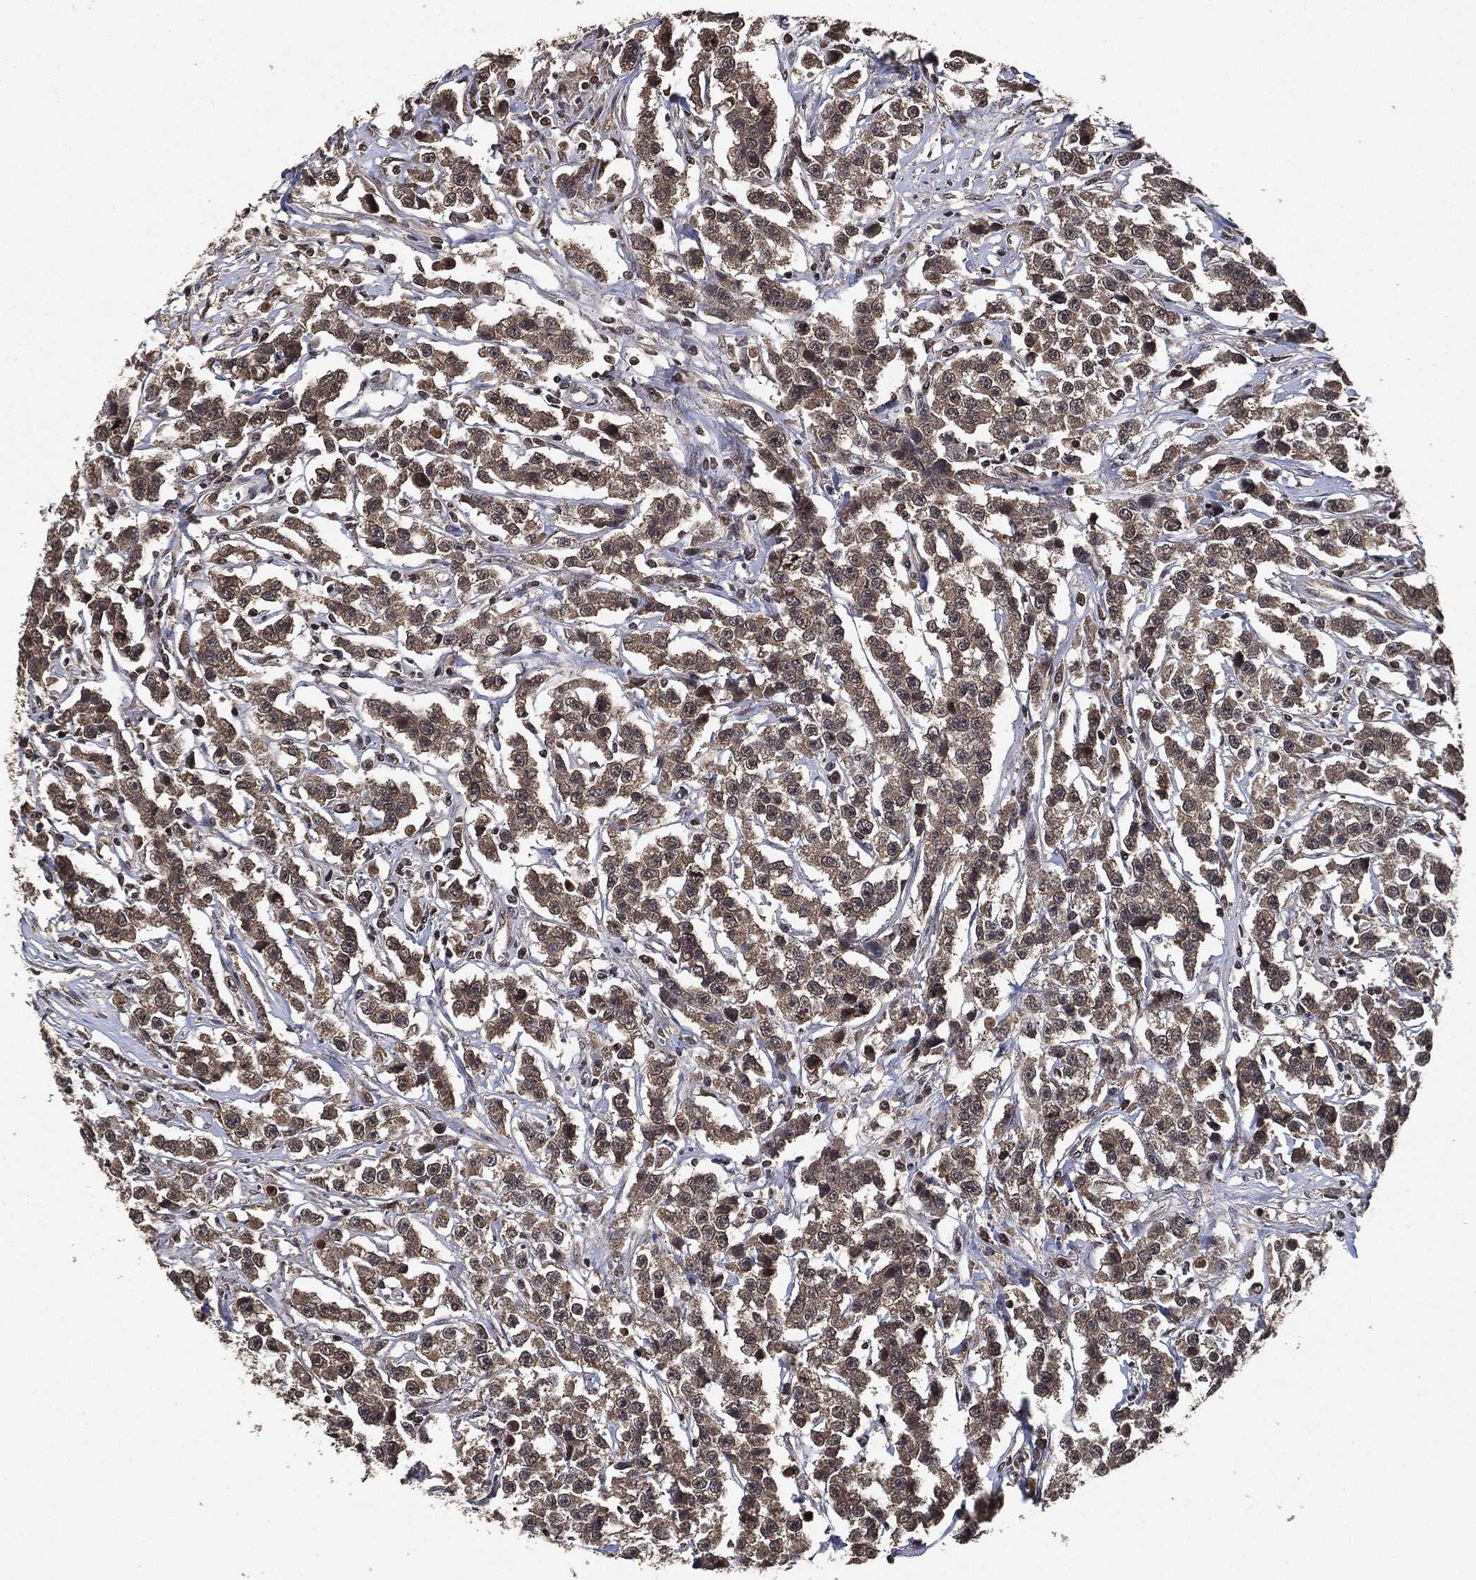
{"staining": {"intensity": "weak", "quantity": "25%-75%", "location": "cytoplasmic/membranous"}, "tissue": "testis cancer", "cell_type": "Tumor cells", "image_type": "cancer", "snomed": [{"axis": "morphology", "description": "Seminoma, NOS"}, {"axis": "topography", "description": "Testis"}], "caption": "Protein analysis of seminoma (testis) tissue demonstrates weak cytoplasmic/membranous positivity in about 25%-75% of tumor cells.", "gene": "PDK1", "patient": {"sex": "male", "age": 59}}